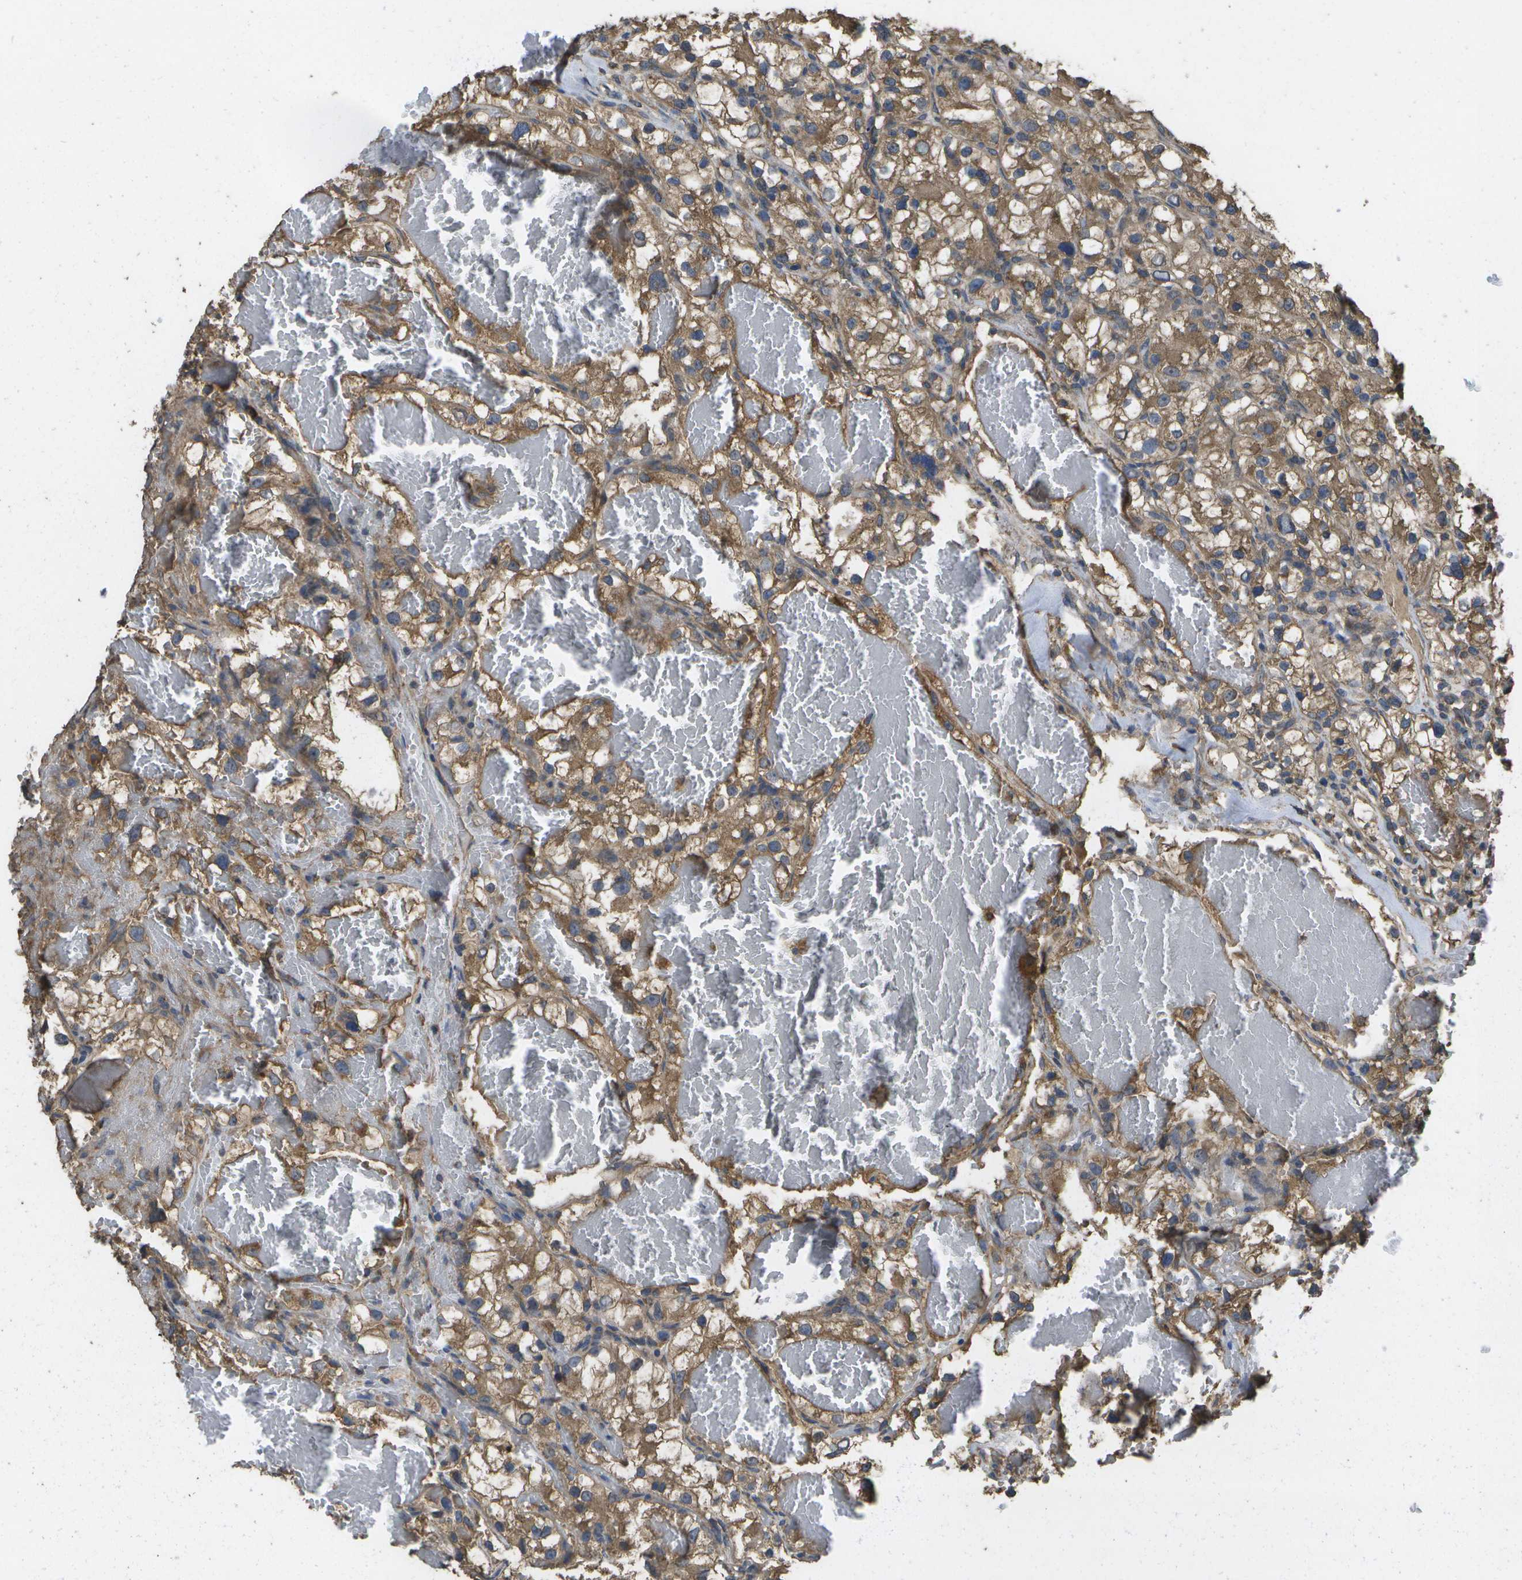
{"staining": {"intensity": "moderate", "quantity": ">75%", "location": "cytoplasmic/membranous"}, "tissue": "renal cancer", "cell_type": "Tumor cells", "image_type": "cancer", "snomed": [{"axis": "morphology", "description": "Adenocarcinoma, NOS"}, {"axis": "topography", "description": "Kidney"}], "caption": "IHC of human renal cancer (adenocarcinoma) reveals medium levels of moderate cytoplasmic/membranous positivity in about >75% of tumor cells.", "gene": "SACS", "patient": {"sex": "female", "age": 57}}